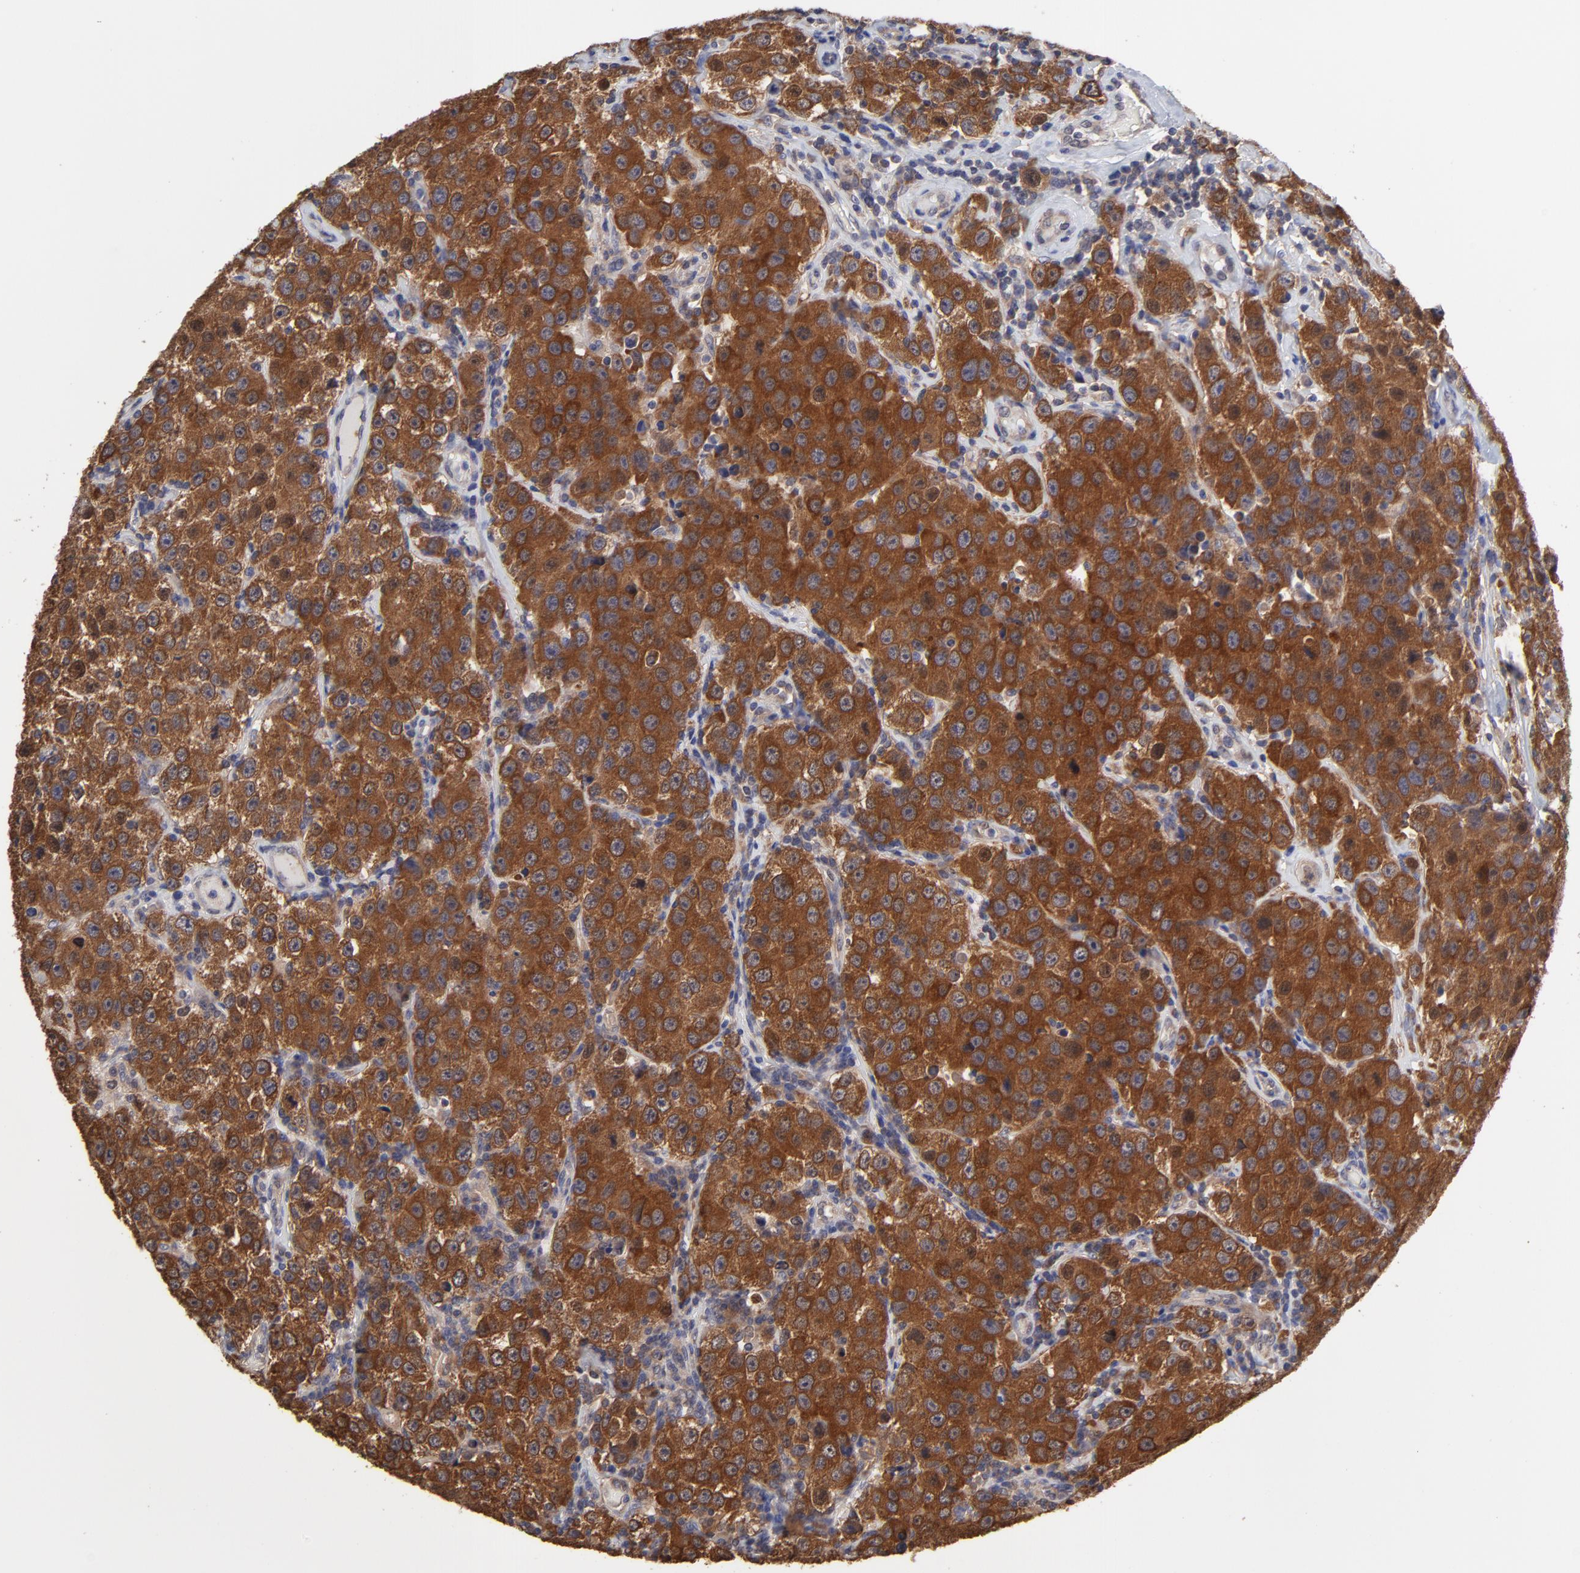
{"staining": {"intensity": "strong", "quantity": ">75%", "location": "cytoplasmic/membranous"}, "tissue": "testis cancer", "cell_type": "Tumor cells", "image_type": "cancer", "snomed": [{"axis": "morphology", "description": "Seminoma, NOS"}, {"axis": "topography", "description": "Testis"}], "caption": "Protein staining of testis seminoma tissue displays strong cytoplasmic/membranous staining in about >75% of tumor cells.", "gene": "CCT2", "patient": {"sex": "male", "age": 52}}